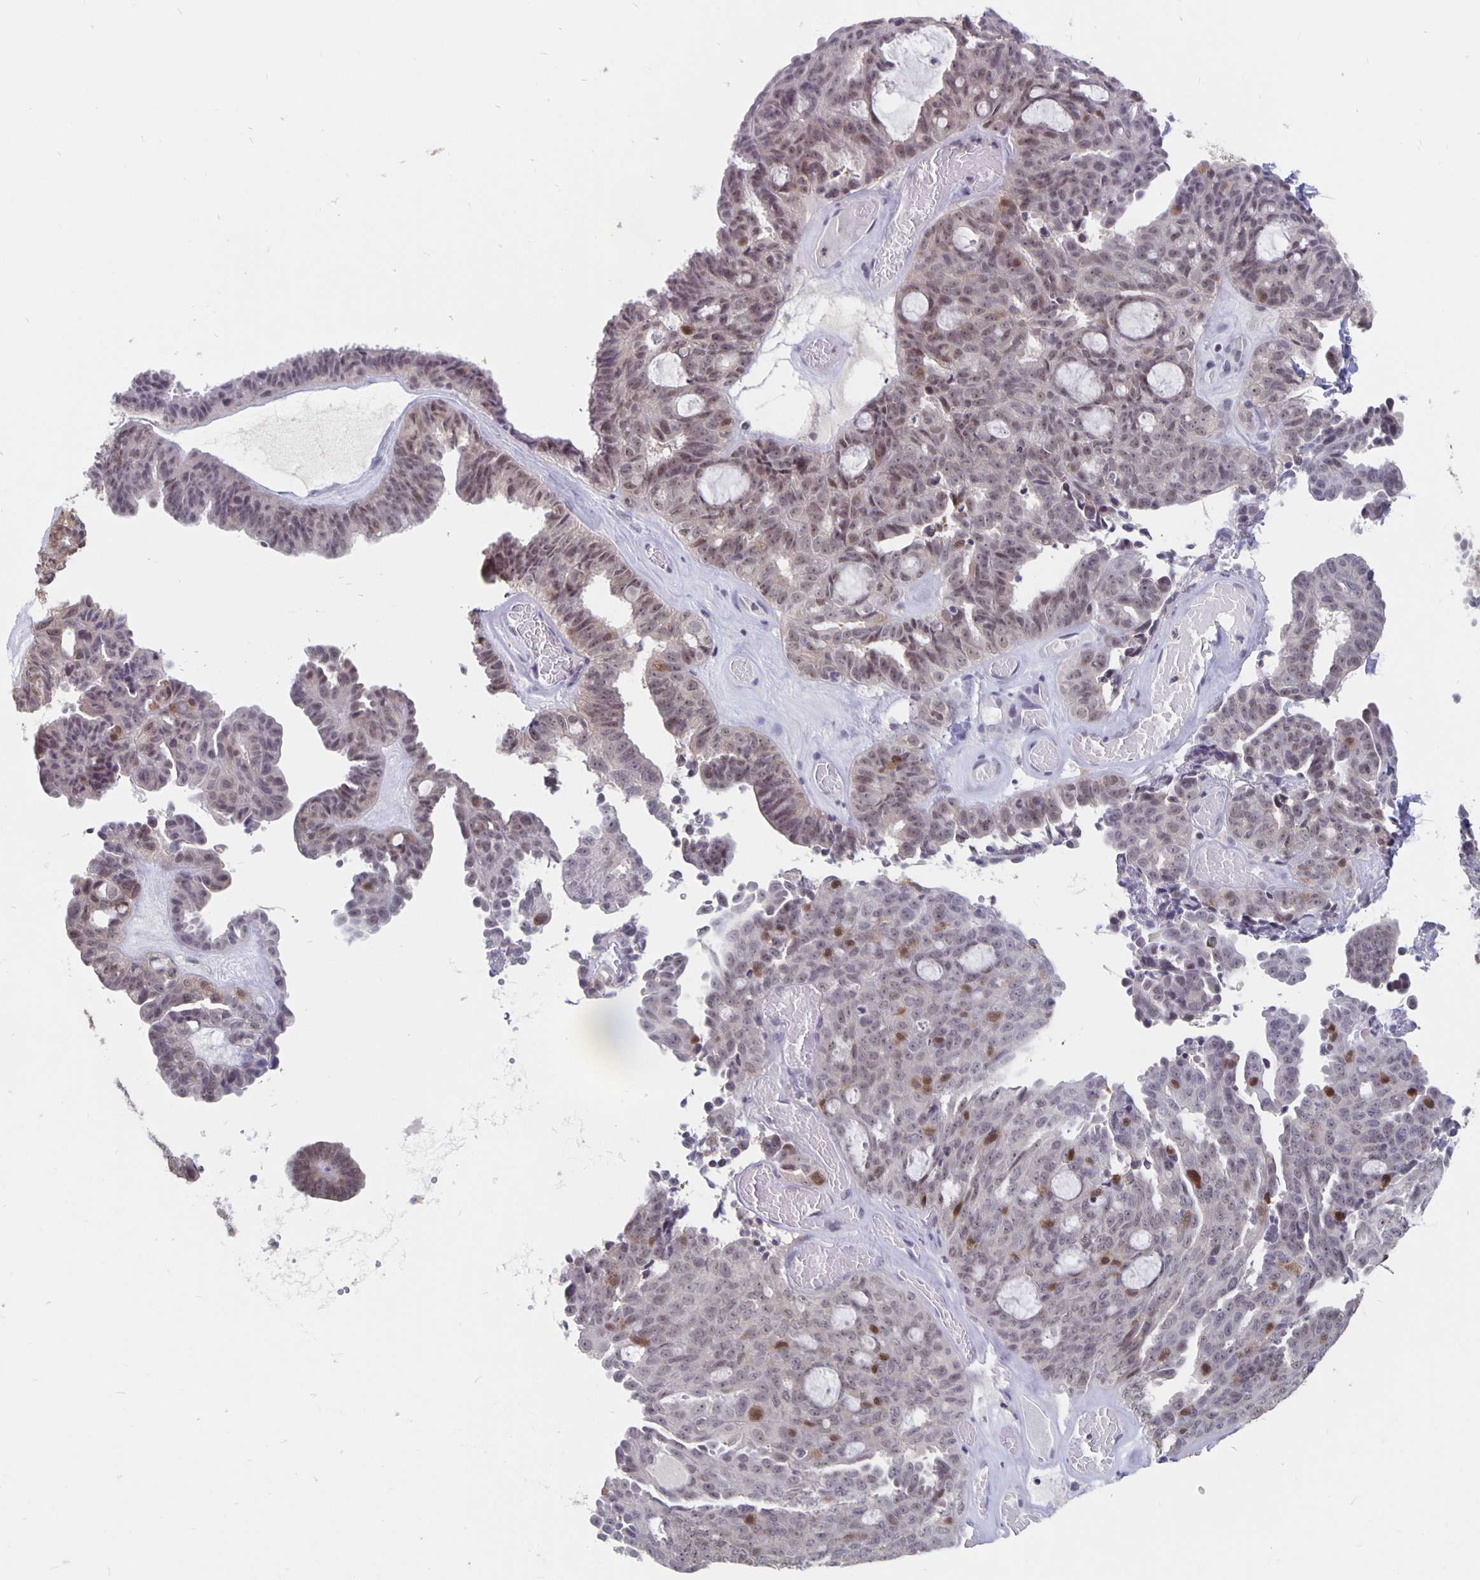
{"staining": {"intensity": "weak", "quantity": ">75%", "location": "nuclear"}, "tissue": "ovarian cancer", "cell_type": "Tumor cells", "image_type": "cancer", "snomed": [{"axis": "morphology", "description": "Cystadenocarcinoma, serous, NOS"}, {"axis": "topography", "description": "Ovary"}], "caption": "Immunohistochemical staining of human ovarian serous cystadenocarcinoma shows weak nuclear protein expression in approximately >75% of tumor cells. The staining was performed using DAB to visualize the protein expression in brown, while the nuclei were stained in blue with hematoxylin (Magnification: 20x).", "gene": "ZNF691", "patient": {"sex": "female", "age": 71}}